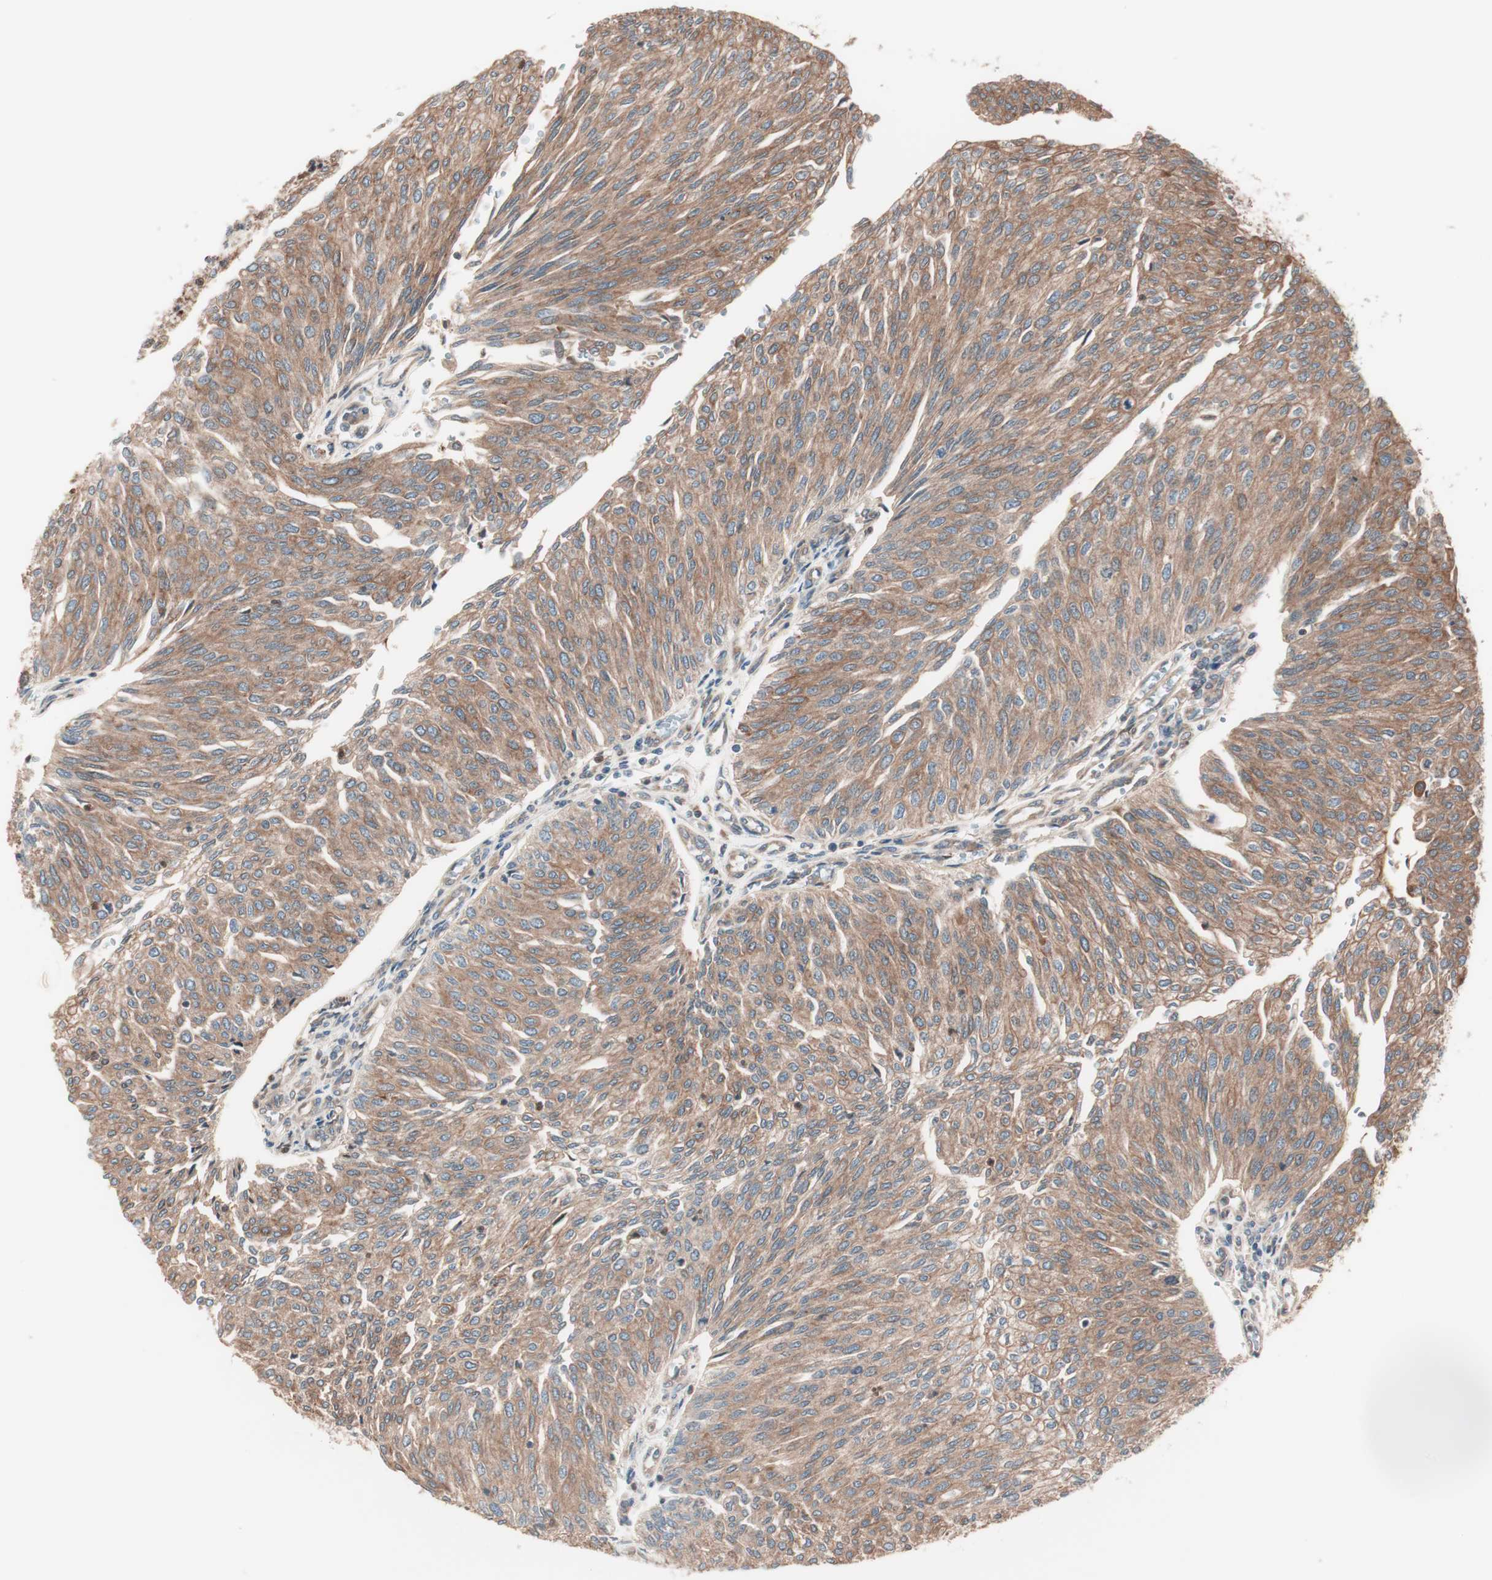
{"staining": {"intensity": "moderate", "quantity": ">75%", "location": "cytoplasmic/membranous"}, "tissue": "urothelial cancer", "cell_type": "Tumor cells", "image_type": "cancer", "snomed": [{"axis": "morphology", "description": "Urothelial carcinoma, Low grade"}, {"axis": "topography", "description": "Urinary bladder"}], "caption": "Protein analysis of urothelial carcinoma (low-grade) tissue demonstrates moderate cytoplasmic/membranous staining in approximately >75% of tumor cells. (Brightfield microscopy of DAB IHC at high magnification).", "gene": "TSG101", "patient": {"sex": "female", "age": 79}}